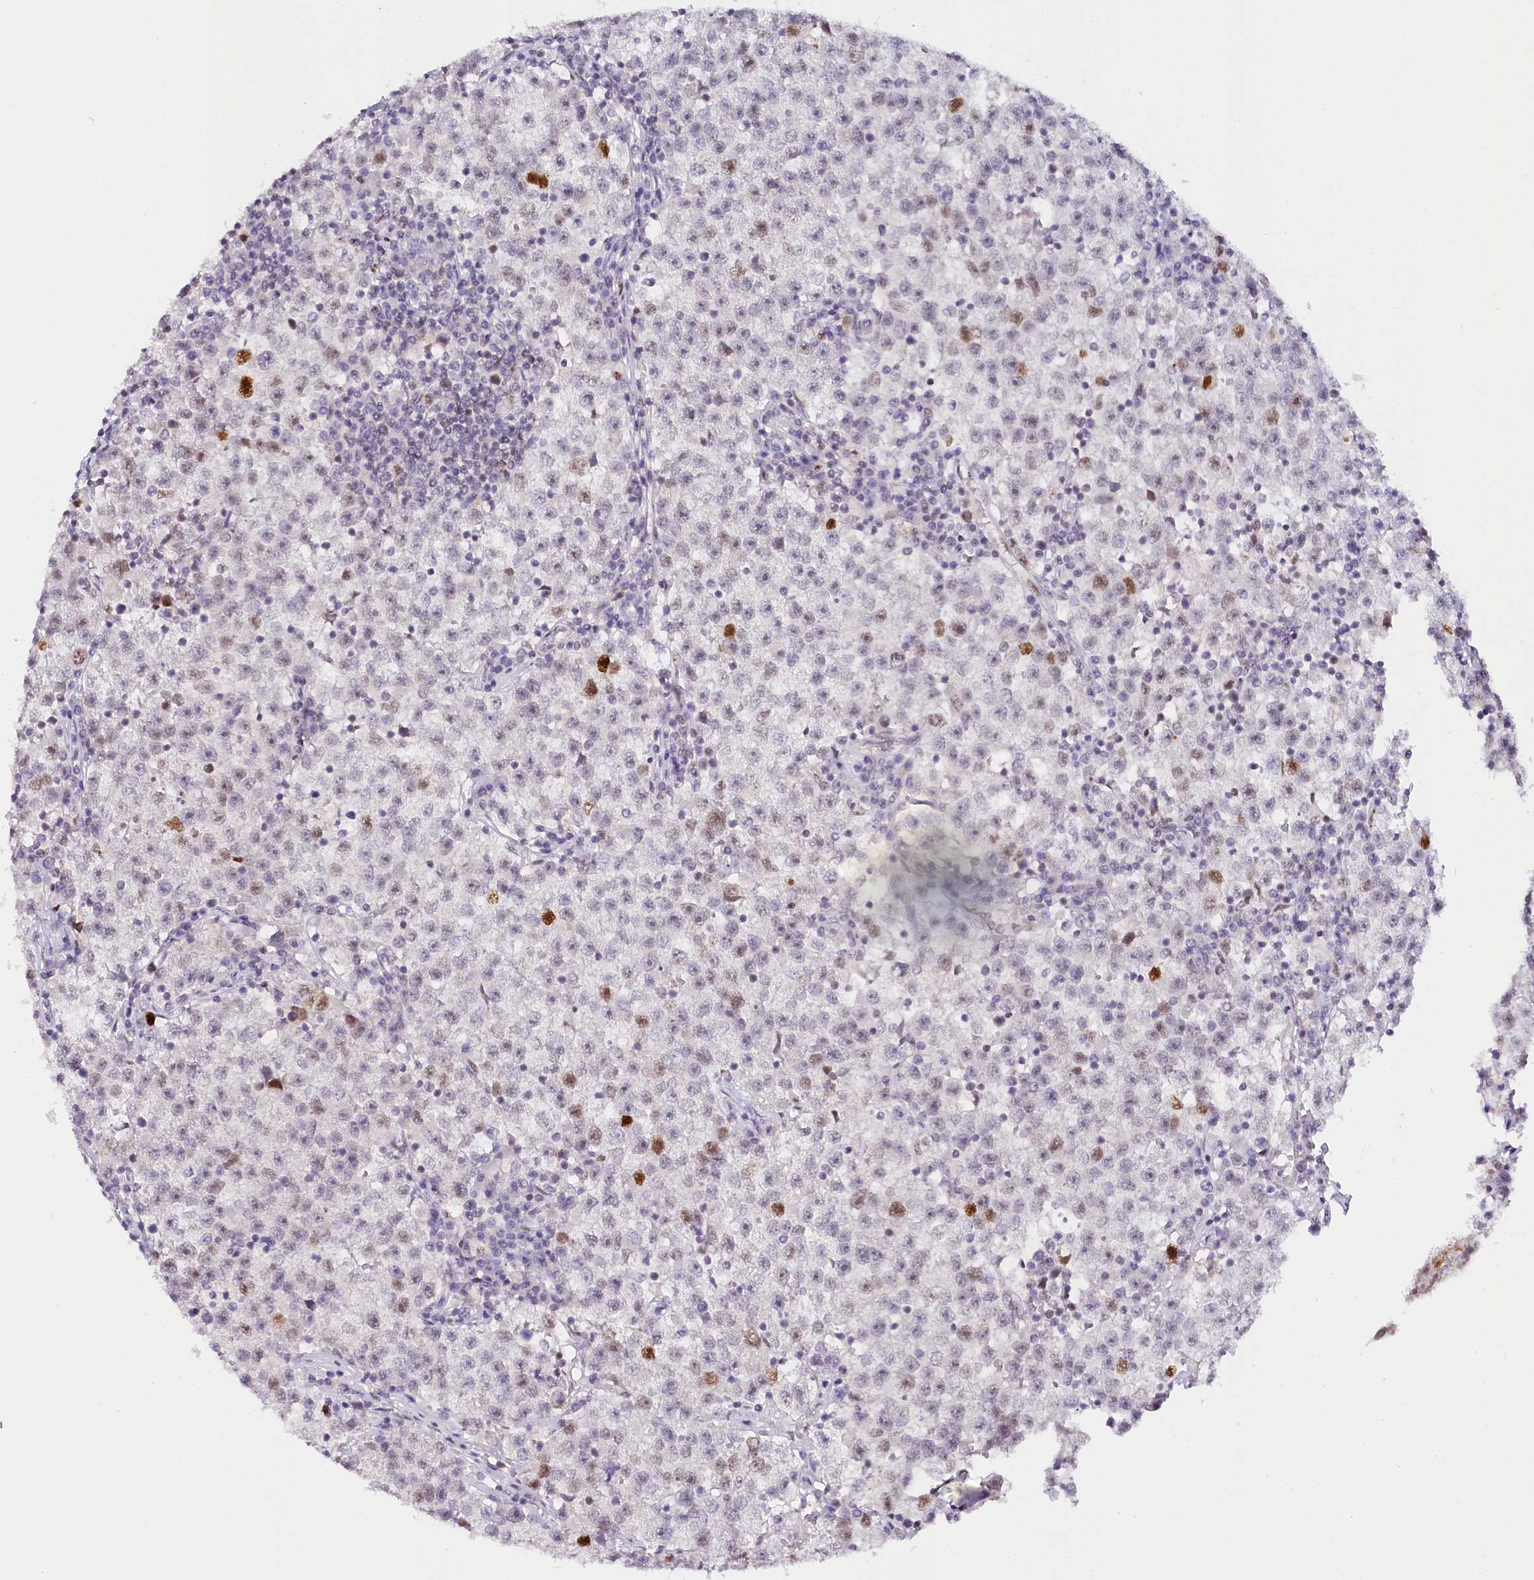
{"staining": {"intensity": "moderate", "quantity": "<25%", "location": "nuclear"}, "tissue": "testis cancer", "cell_type": "Tumor cells", "image_type": "cancer", "snomed": [{"axis": "morphology", "description": "Seminoma, NOS"}, {"axis": "topography", "description": "Testis"}], "caption": "Testis cancer (seminoma) stained with a protein marker demonstrates moderate staining in tumor cells.", "gene": "TP53", "patient": {"sex": "male", "age": 22}}